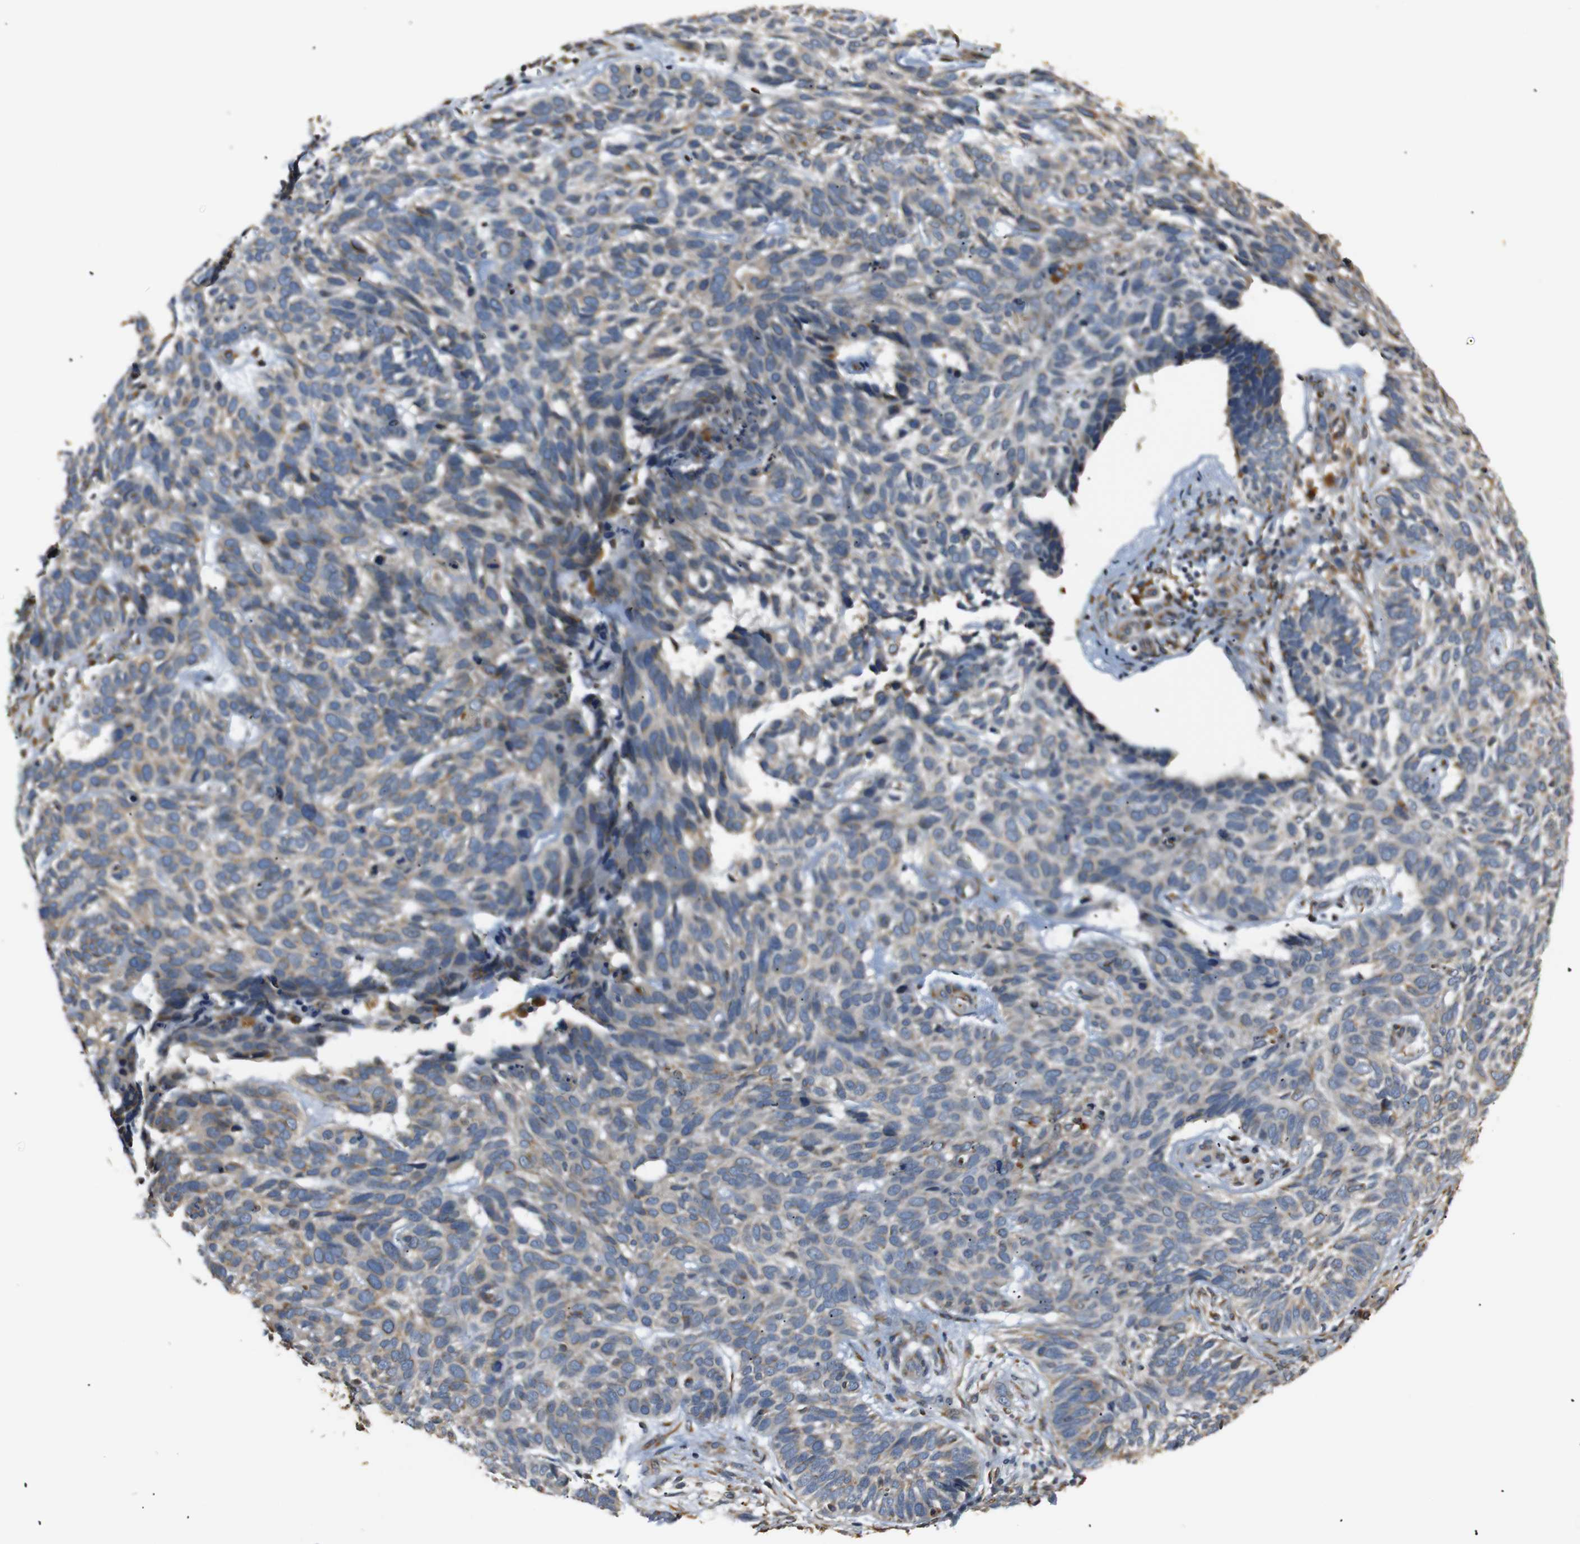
{"staining": {"intensity": "moderate", "quantity": "25%-75%", "location": "cytoplasmic/membranous"}, "tissue": "skin cancer", "cell_type": "Tumor cells", "image_type": "cancer", "snomed": [{"axis": "morphology", "description": "Basal cell carcinoma"}, {"axis": "topography", "description": "Skin"}], "caption": "This image displays skin cancer (basal cell carcinoma) stained with immunohistochemistry to label a protein in brown. The cytoplasmic/membranous of tumor cells show moderate positivity for the protein. Nuclei are counter-stained blue.", "gene": "TMED2", "patient": {"sex": "male", "age": 87}}